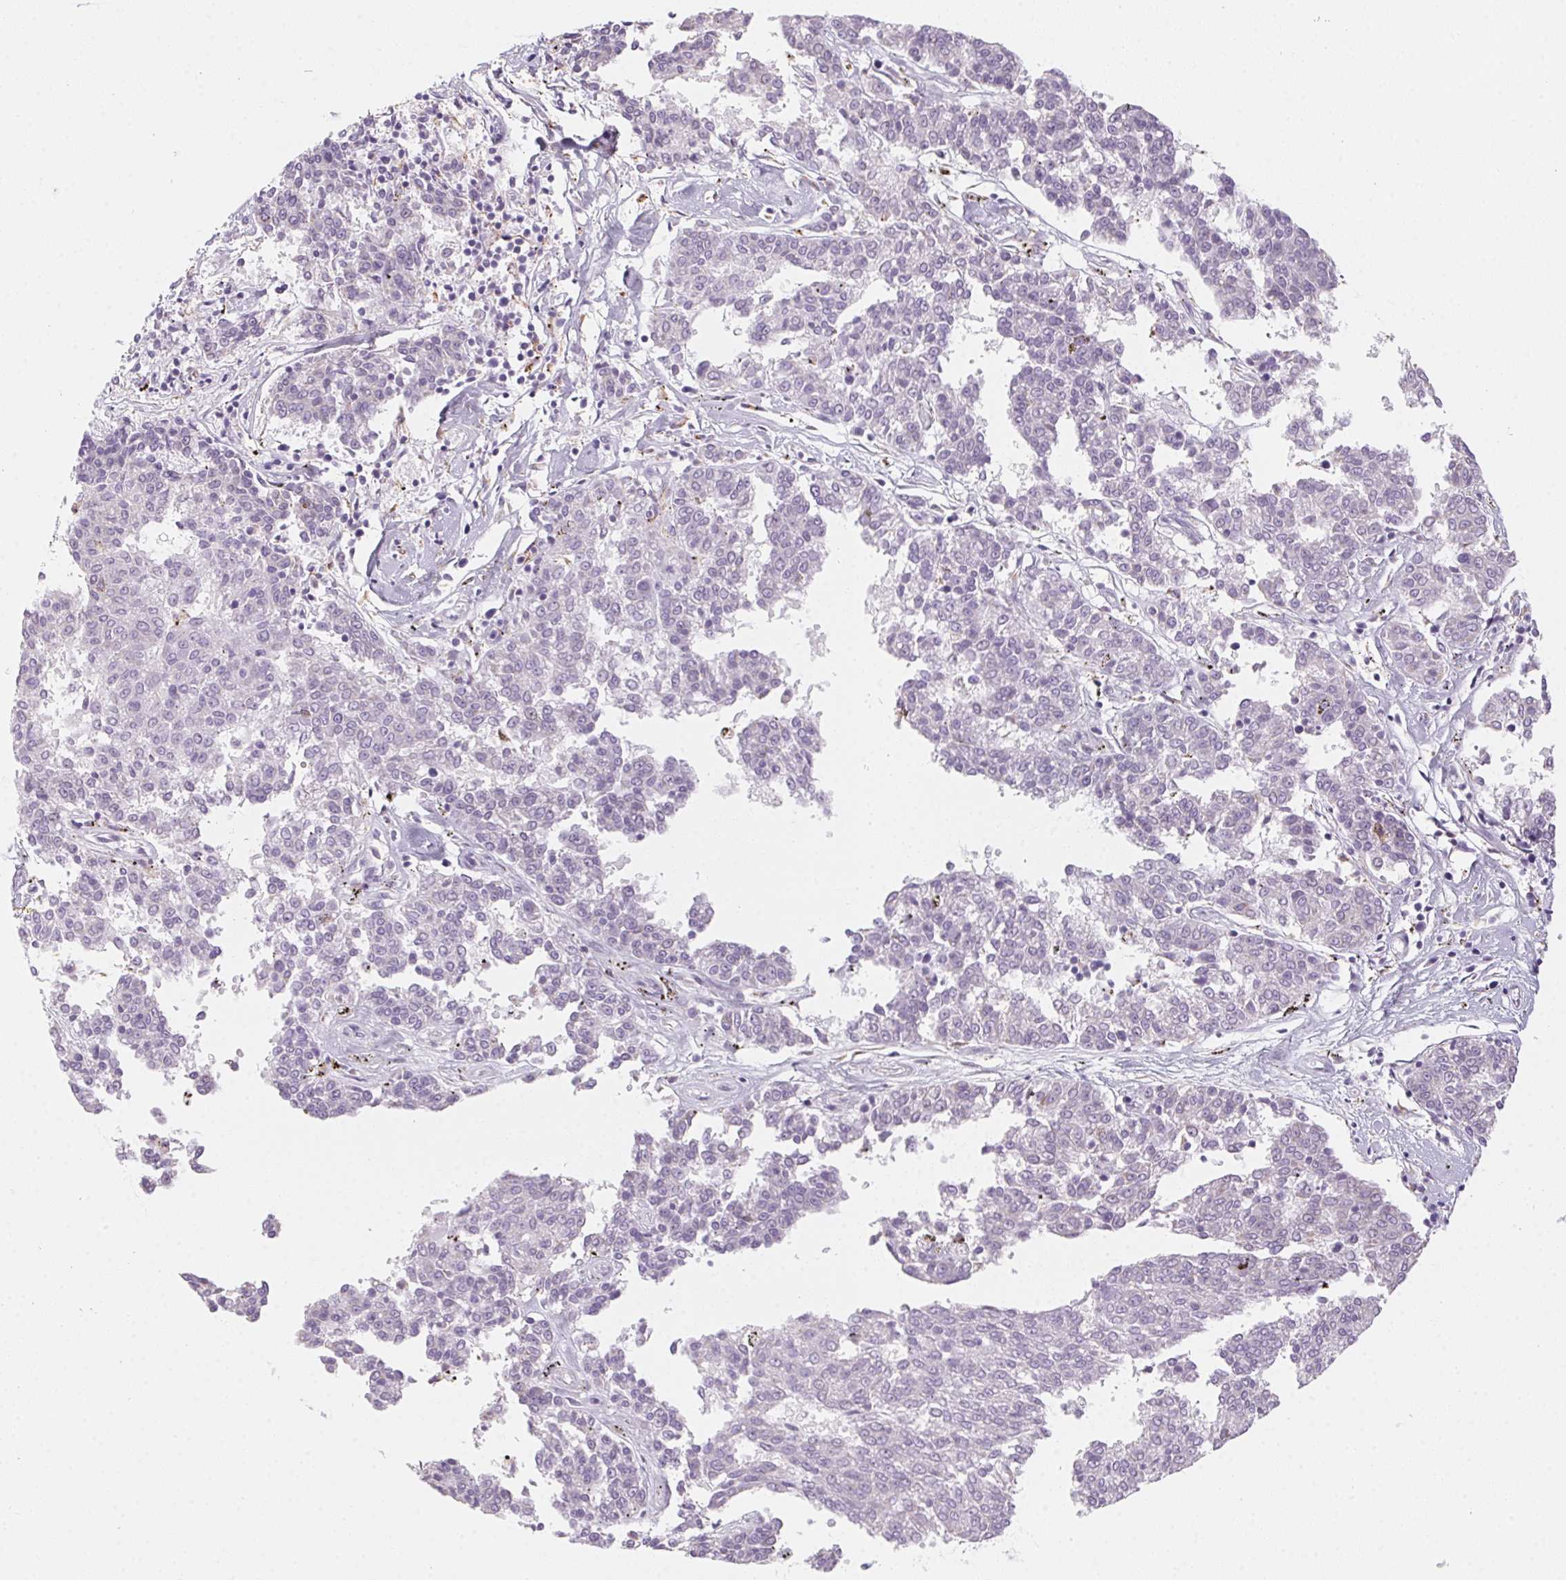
{"staining": {"intensity": "negative", "quantity": "none", "location": "none"}, "tissue": "melanoma", "cell_type": "Tumor cells", "image_type": "cancer", "snomed": [{"axis": "morphology", "description": "Malignant melanoma, NOS"}, {"axis": "topography", "description": "Skin"}], "caption": "DAB immunohistochemical staining of malignant melanoma reveals no significant positivity in tumor cells.", "gene": "PRPH", "patient": {"sex": "female", "age": 72}}